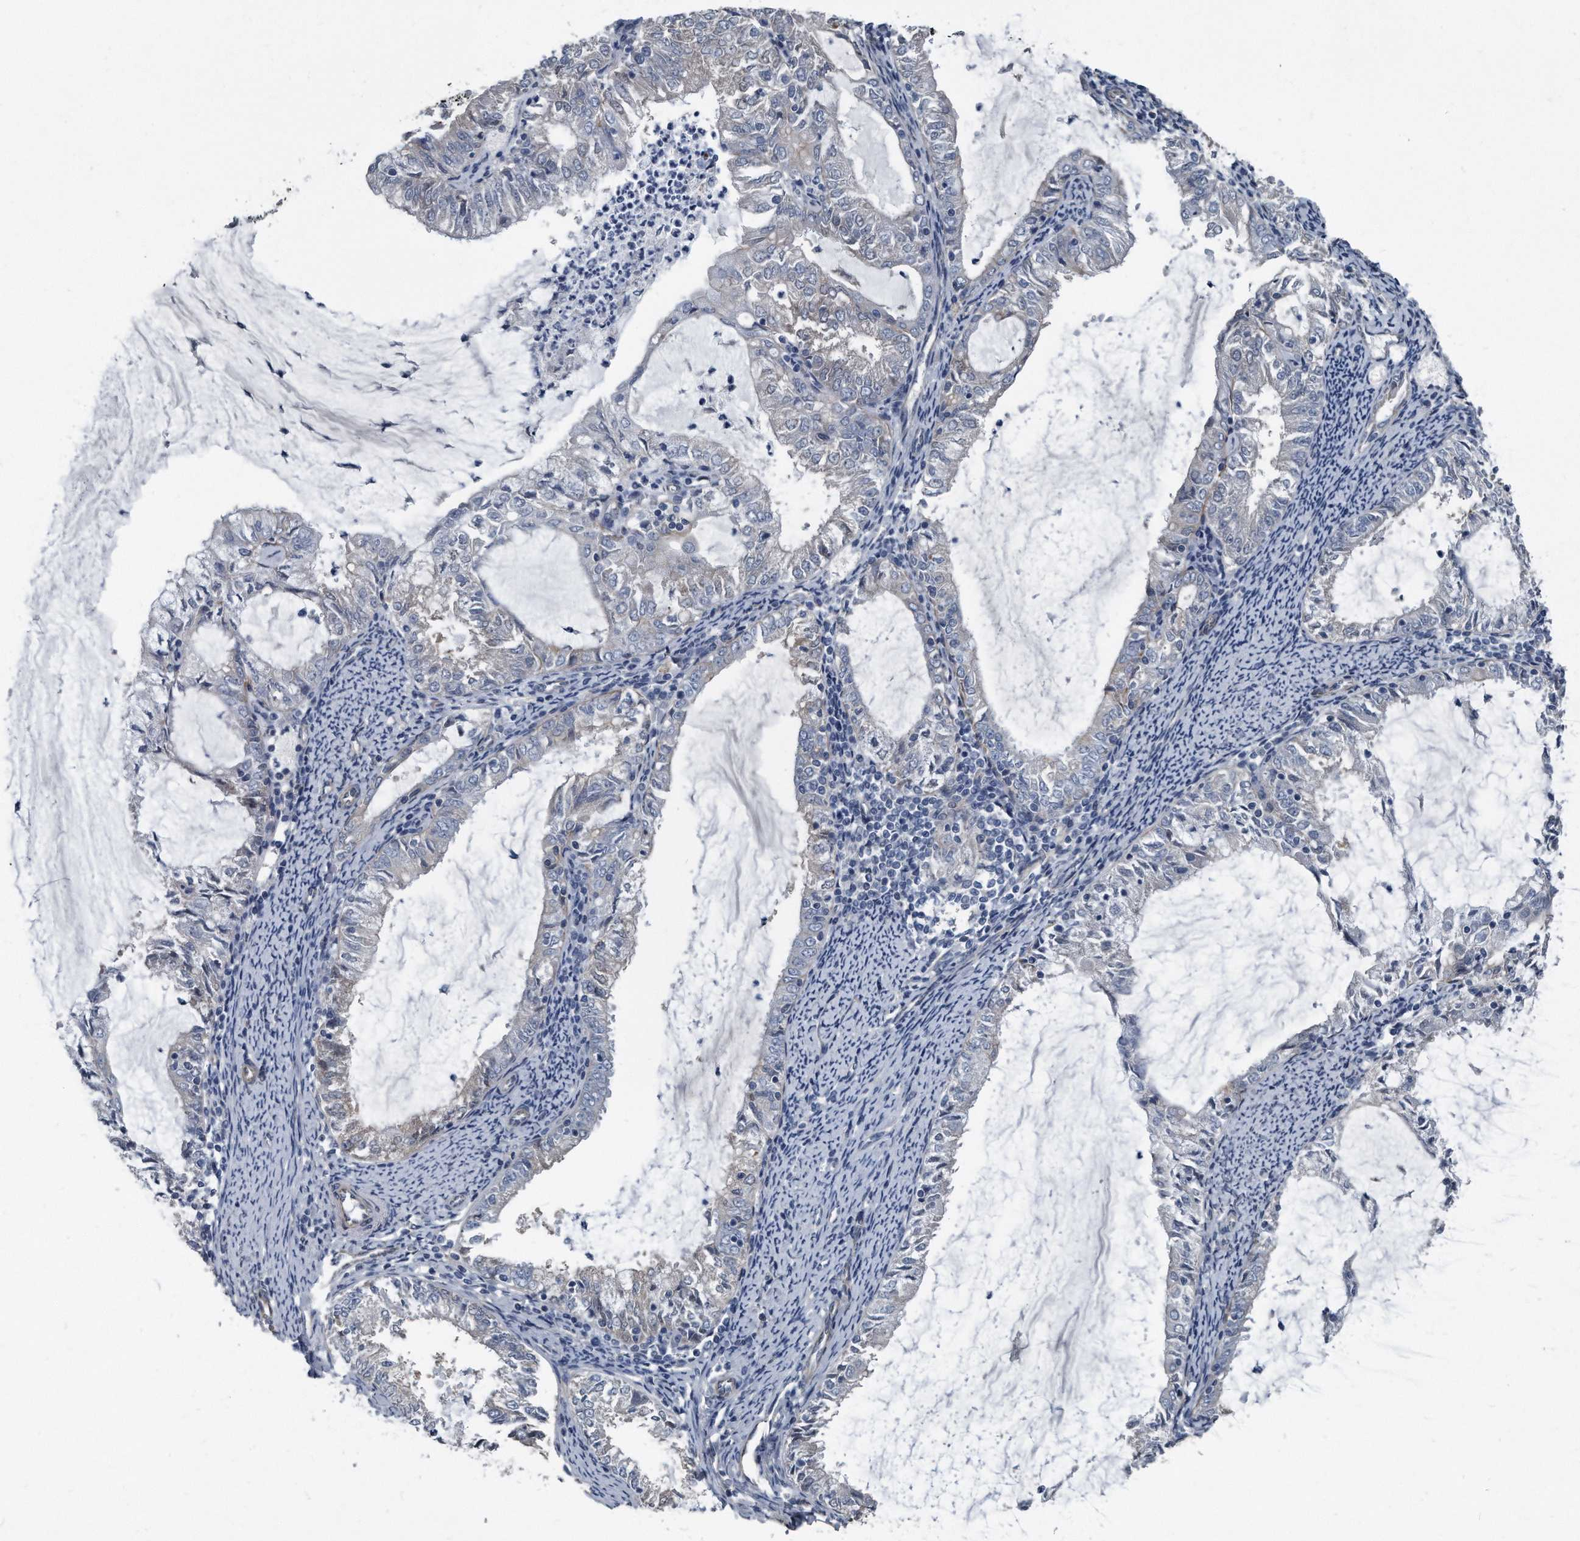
{"staining": {"intensity": "negative", "quantity": "none", "location": "none"}, "tissue": "endometrial cancer", "cell_type": "Tumor cells", "image_type": "cancer", "snomed": [{"axis": "morphology", "description": "Adenocarcinoma, NOS"}, {"axis": "topography", "description": "Endometrium"}], "caption": "Image shows no protein positivity in tumor cells of adenocarcinoma (endometrial) tissue. Brightfield microscopy of IHC stained with DAB (brown) and hematoxylin (blue), captured at high magnification.", "gene": "PLEC", "patient": {"sex": "female", "age": 57}}